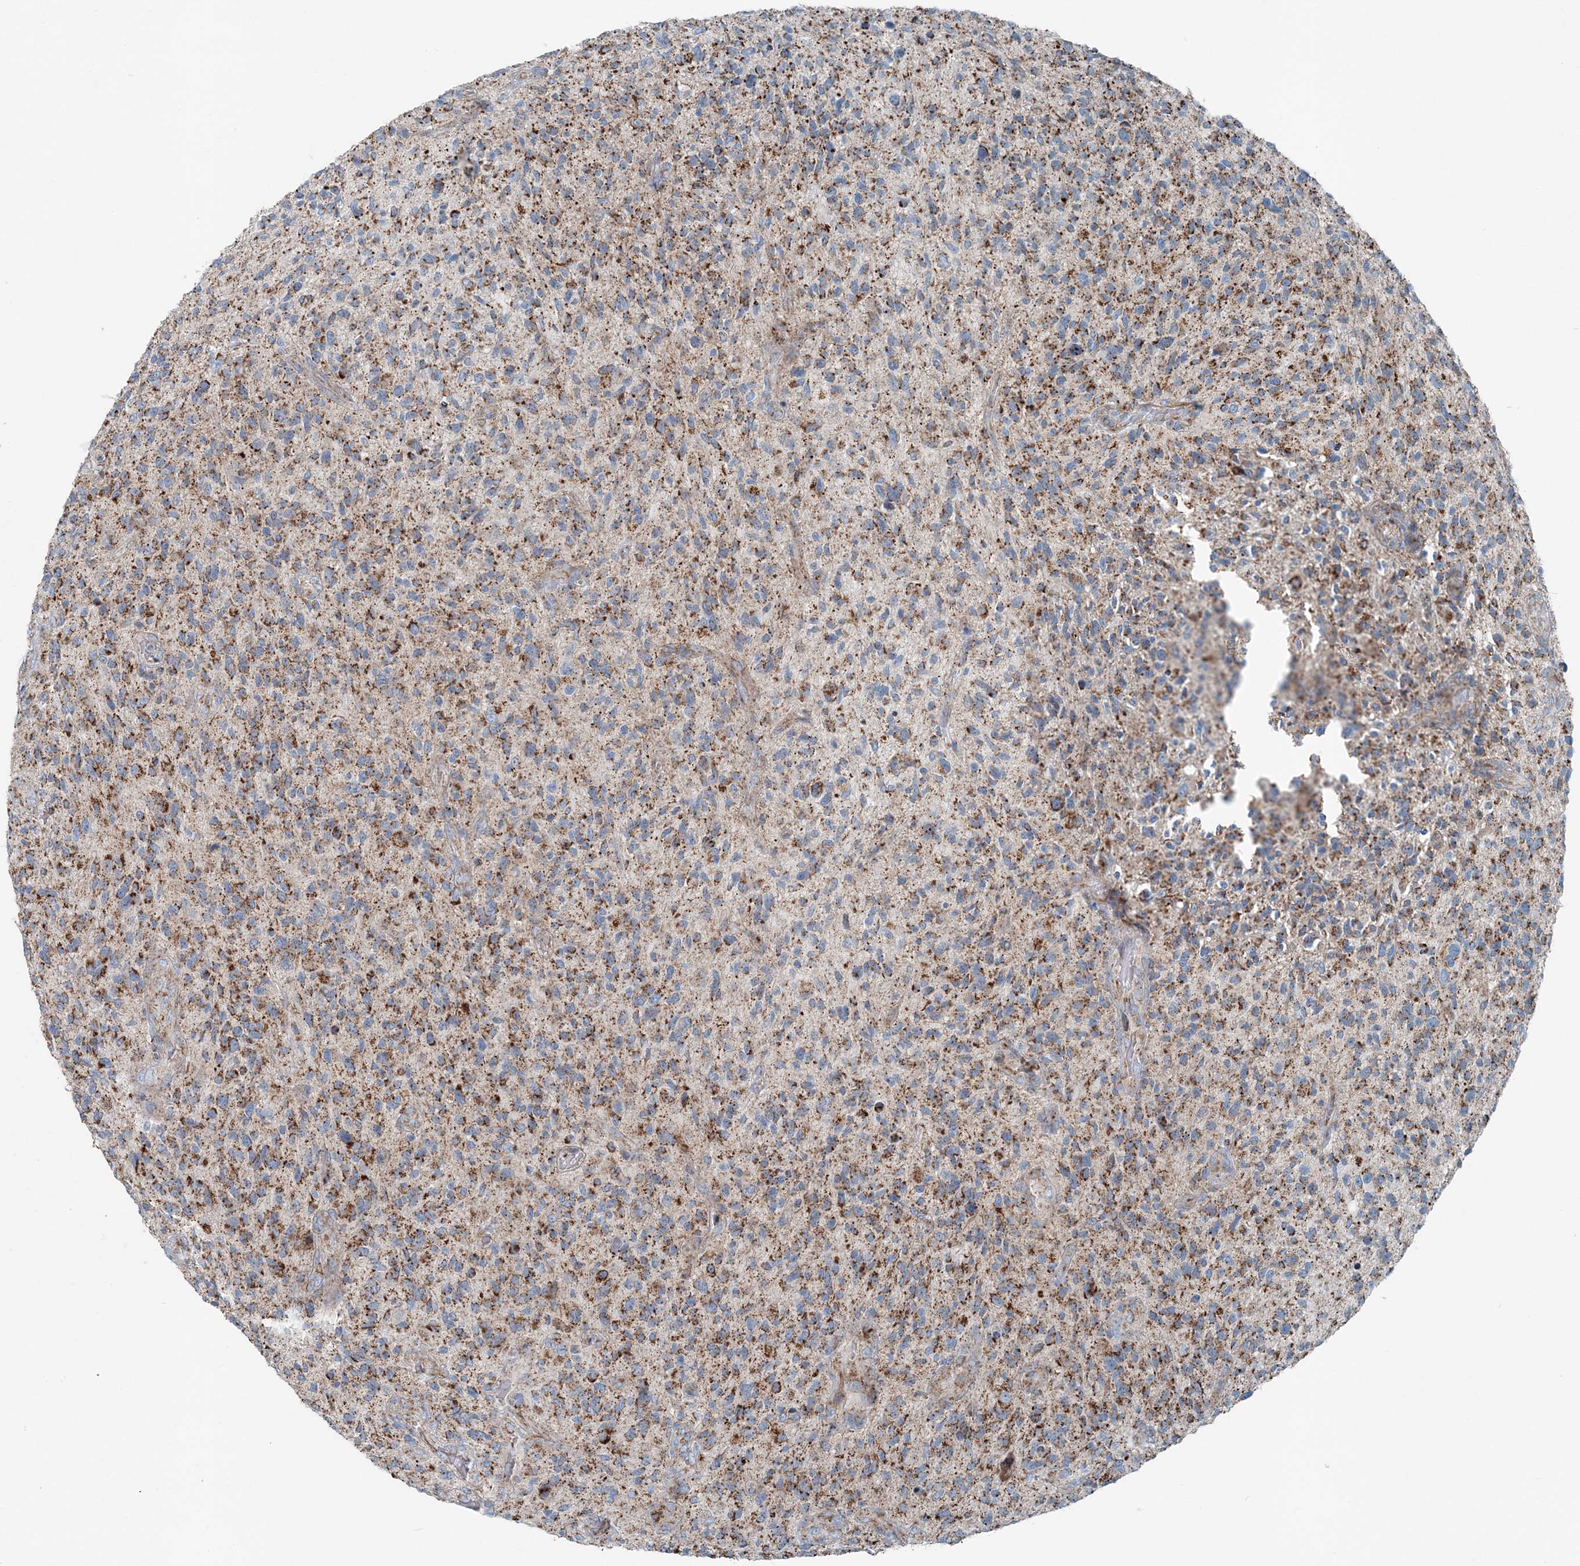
{"staining": {"intensity": "strong", "quantity": "25%-75%", "location": "cytoplasmic/membranous"}, "tissue": "glioma", "cell_type": "Tumor cells", "image_type": "cancer", "snomed": [{"axis": "morphology", "description": "Glioma, malignant, High grade"}, {"axis": "topography", "description": "Brain"}], "caption": "High-grade glioma (malignant) stained with DAB (3,3'-diaminobenzidine) immunohistochemistry (IHC) exhibits high levels of strong cytoplasmic/membranous staining in about 25%-75% of tumor cells.", "gene": "INTU", "patient": {"sex": "male", "age": 47}}